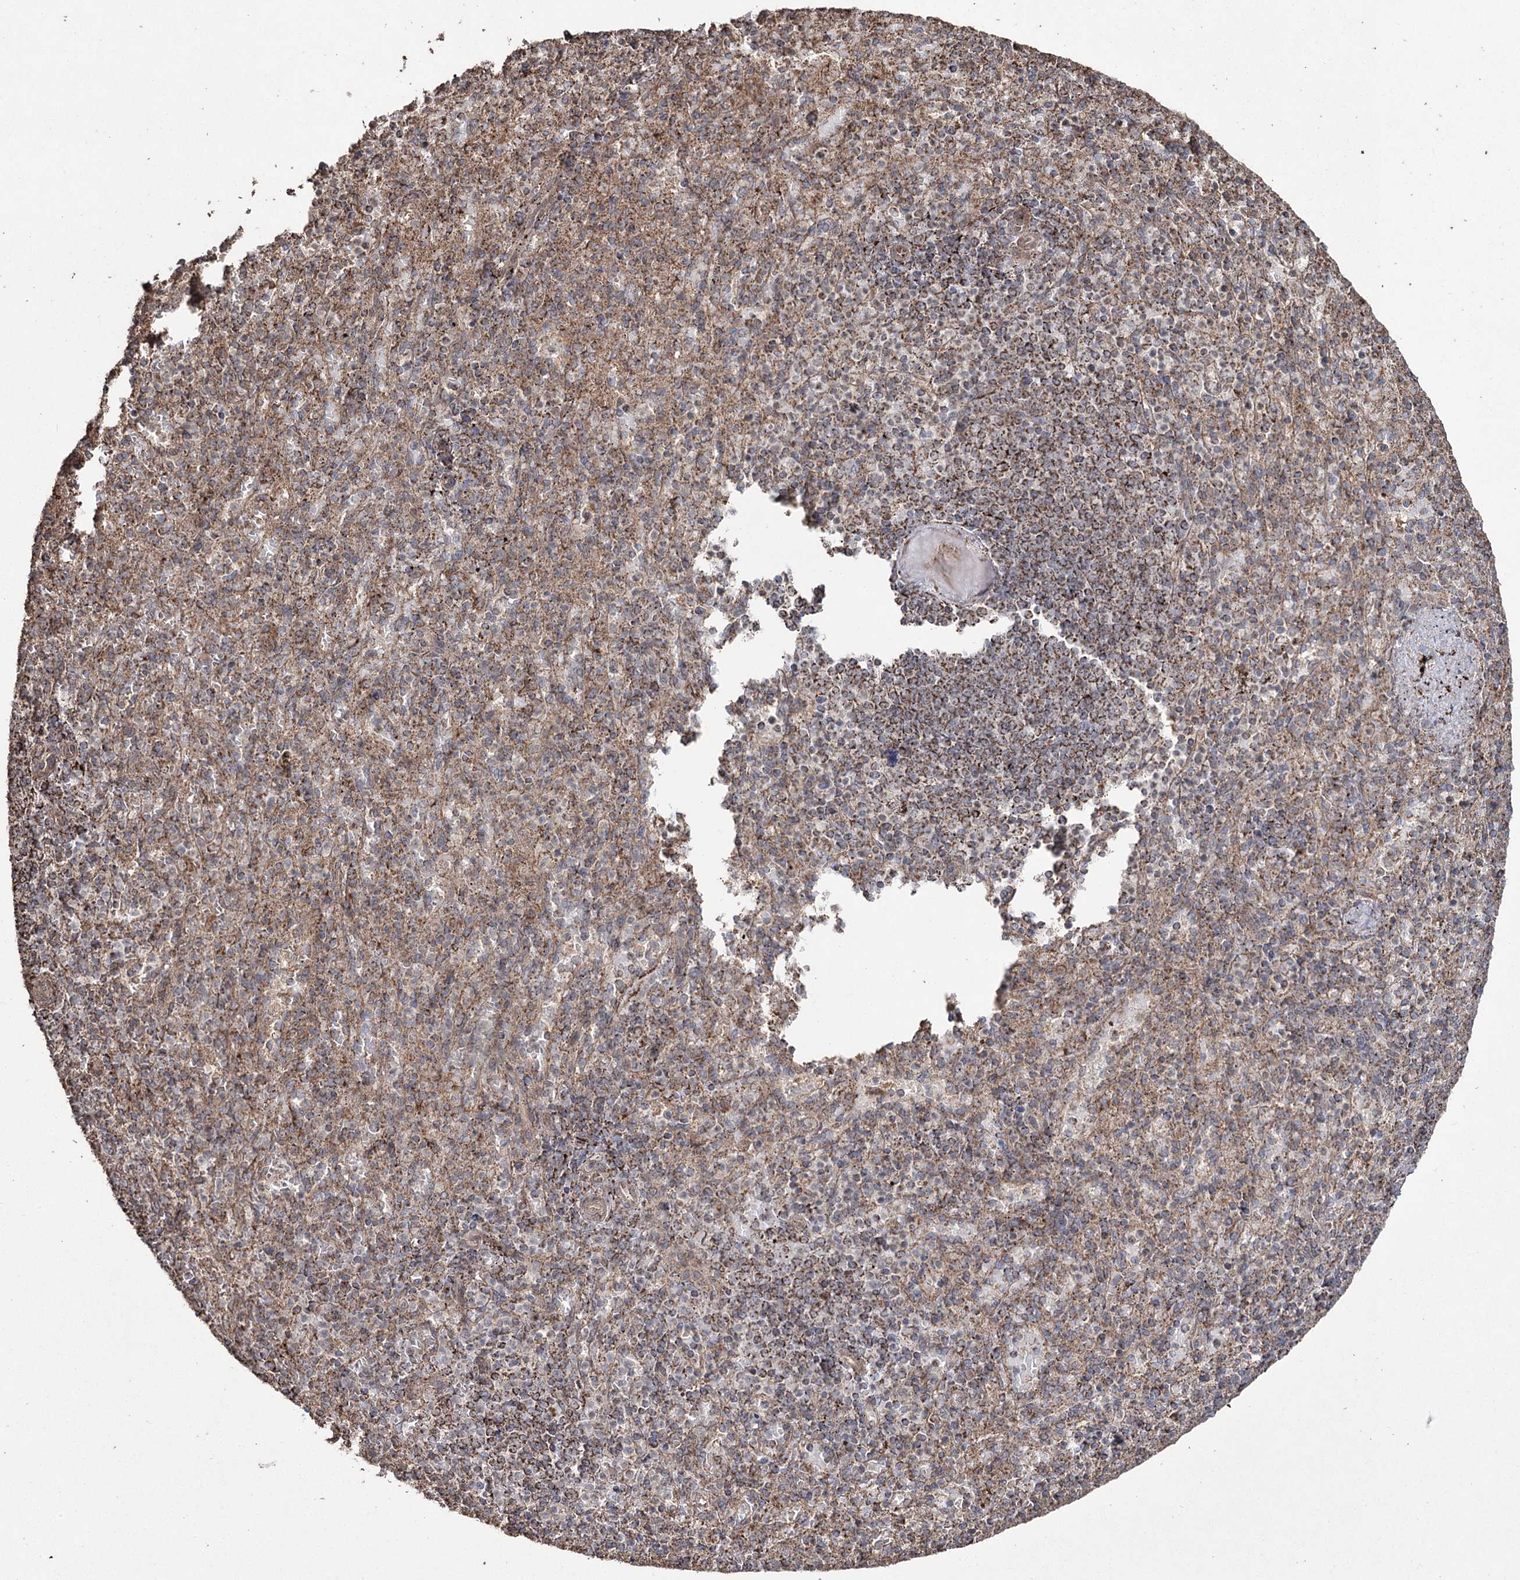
{"staining": {"intensity": "moderate", "quantity": ">75%", "location": "cytoplasmic/membranous"}, "tissue": "spleen", "cell_type": "Cells in red pulp", "image_type": "normal", "snomed": [{"axis": "morphology", "description": "Normal tissue, NOS"}, {"axis": "topography", "description": "Spleen"}], "caption": "A micrograph of human spleen stained for a protein exhibits moderate cytoplasmic/membranous brown staining in cells in red pulp.", "gene": "SLF2", "patient": {"sex": "female", "age": 74}}